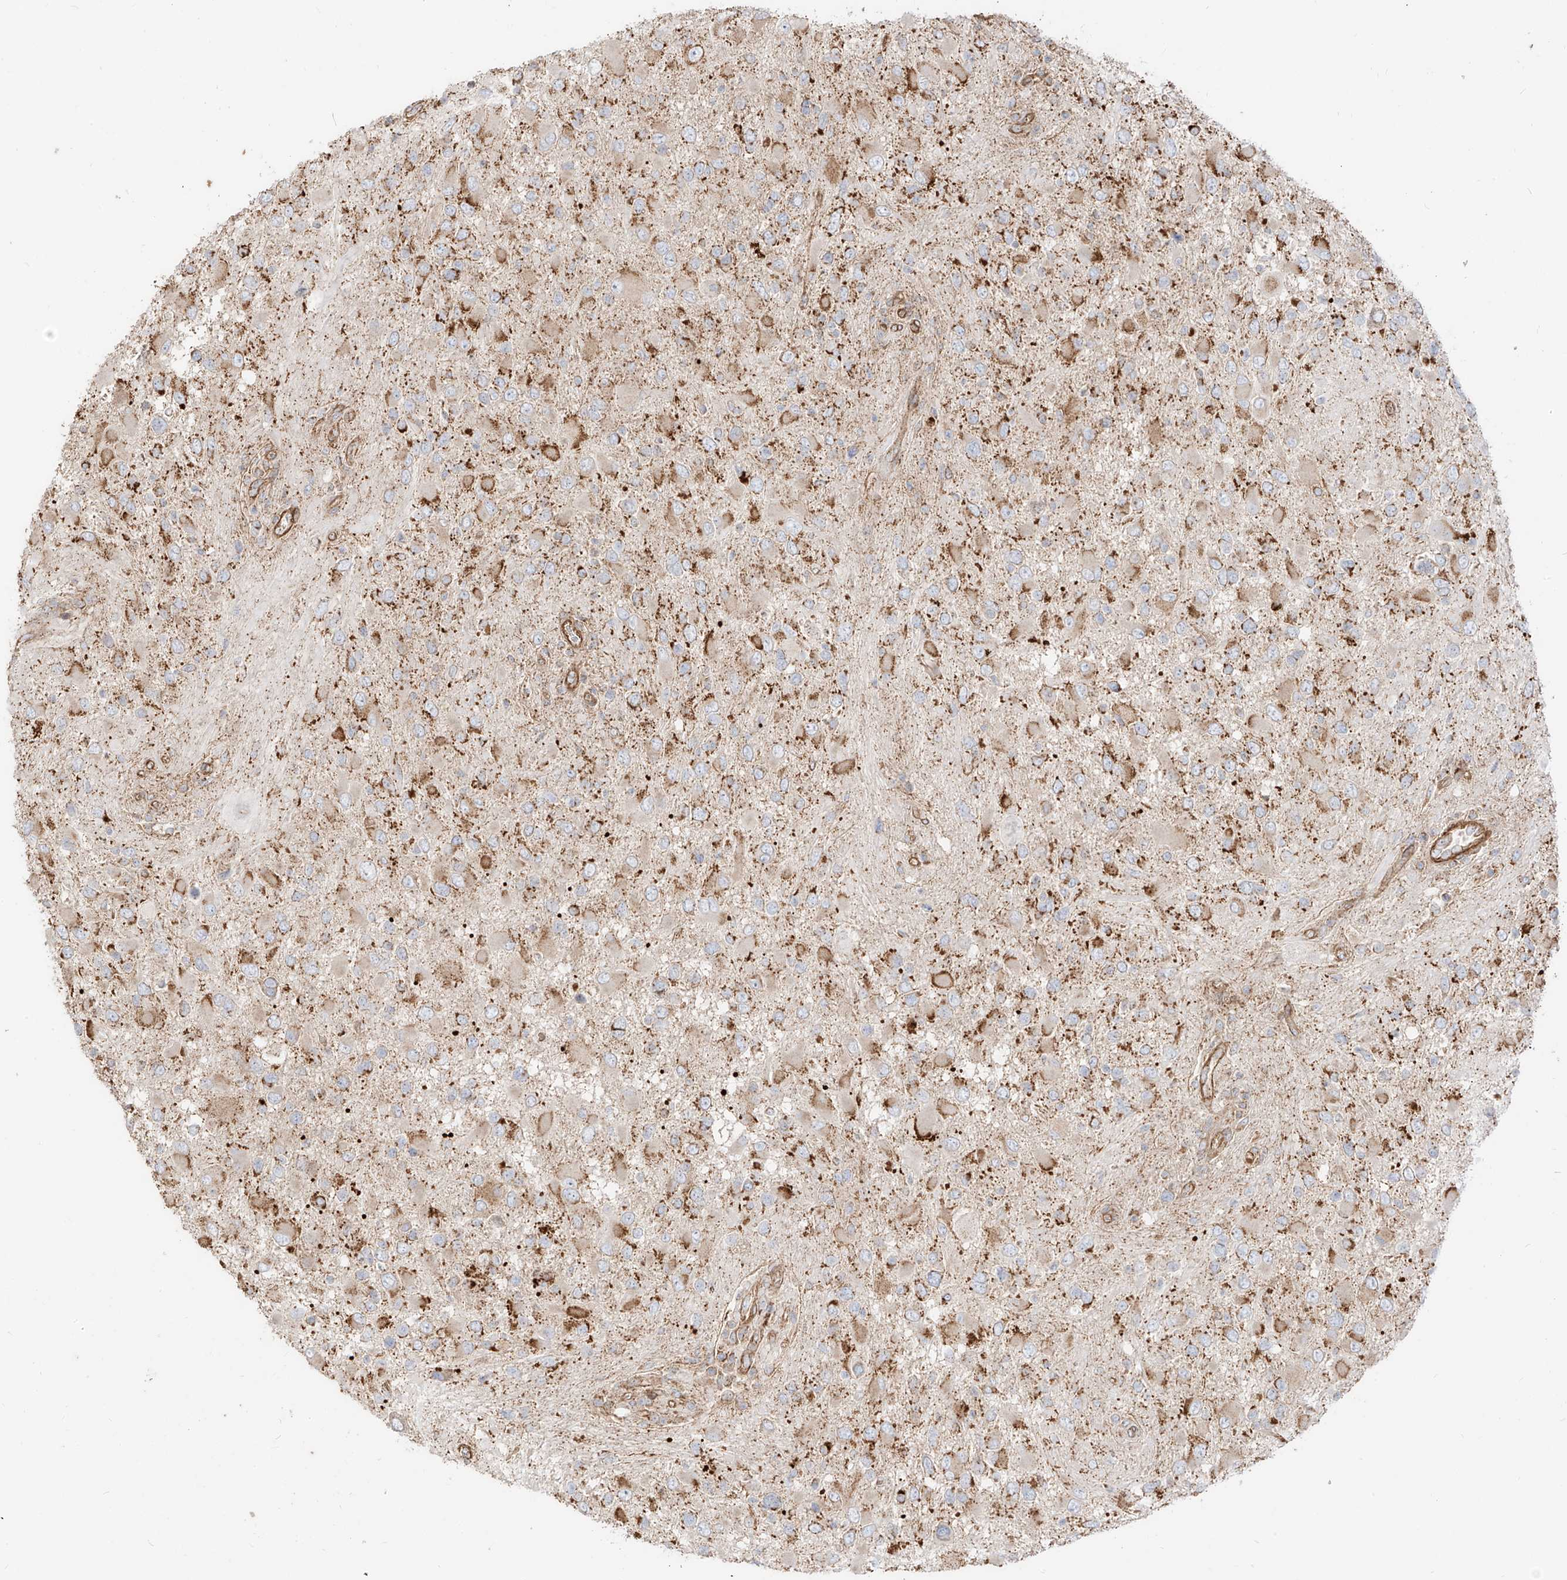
{"staining": {"intensity": "moderate", "quantity": "25%-75%", "location": "cytoplasmic/membranous"}, "tissue": "glioma", "cell_type": "Tumor cells", "image_type": "cancer", "snomed": [{"axis": "morphology", "description": "Glioma, malignant, High grade"}, {"axis": "topography", "description": "Brain"}], "caption": "High-grade glioma (malignant) stained with DAB IHC exhibits medium levels of moderate cytoplasmic/membranous positivity in about 25%-75% of tumor cells.", "gene": "PLCL1", "patient": {"sex": "male", "age": 53}}